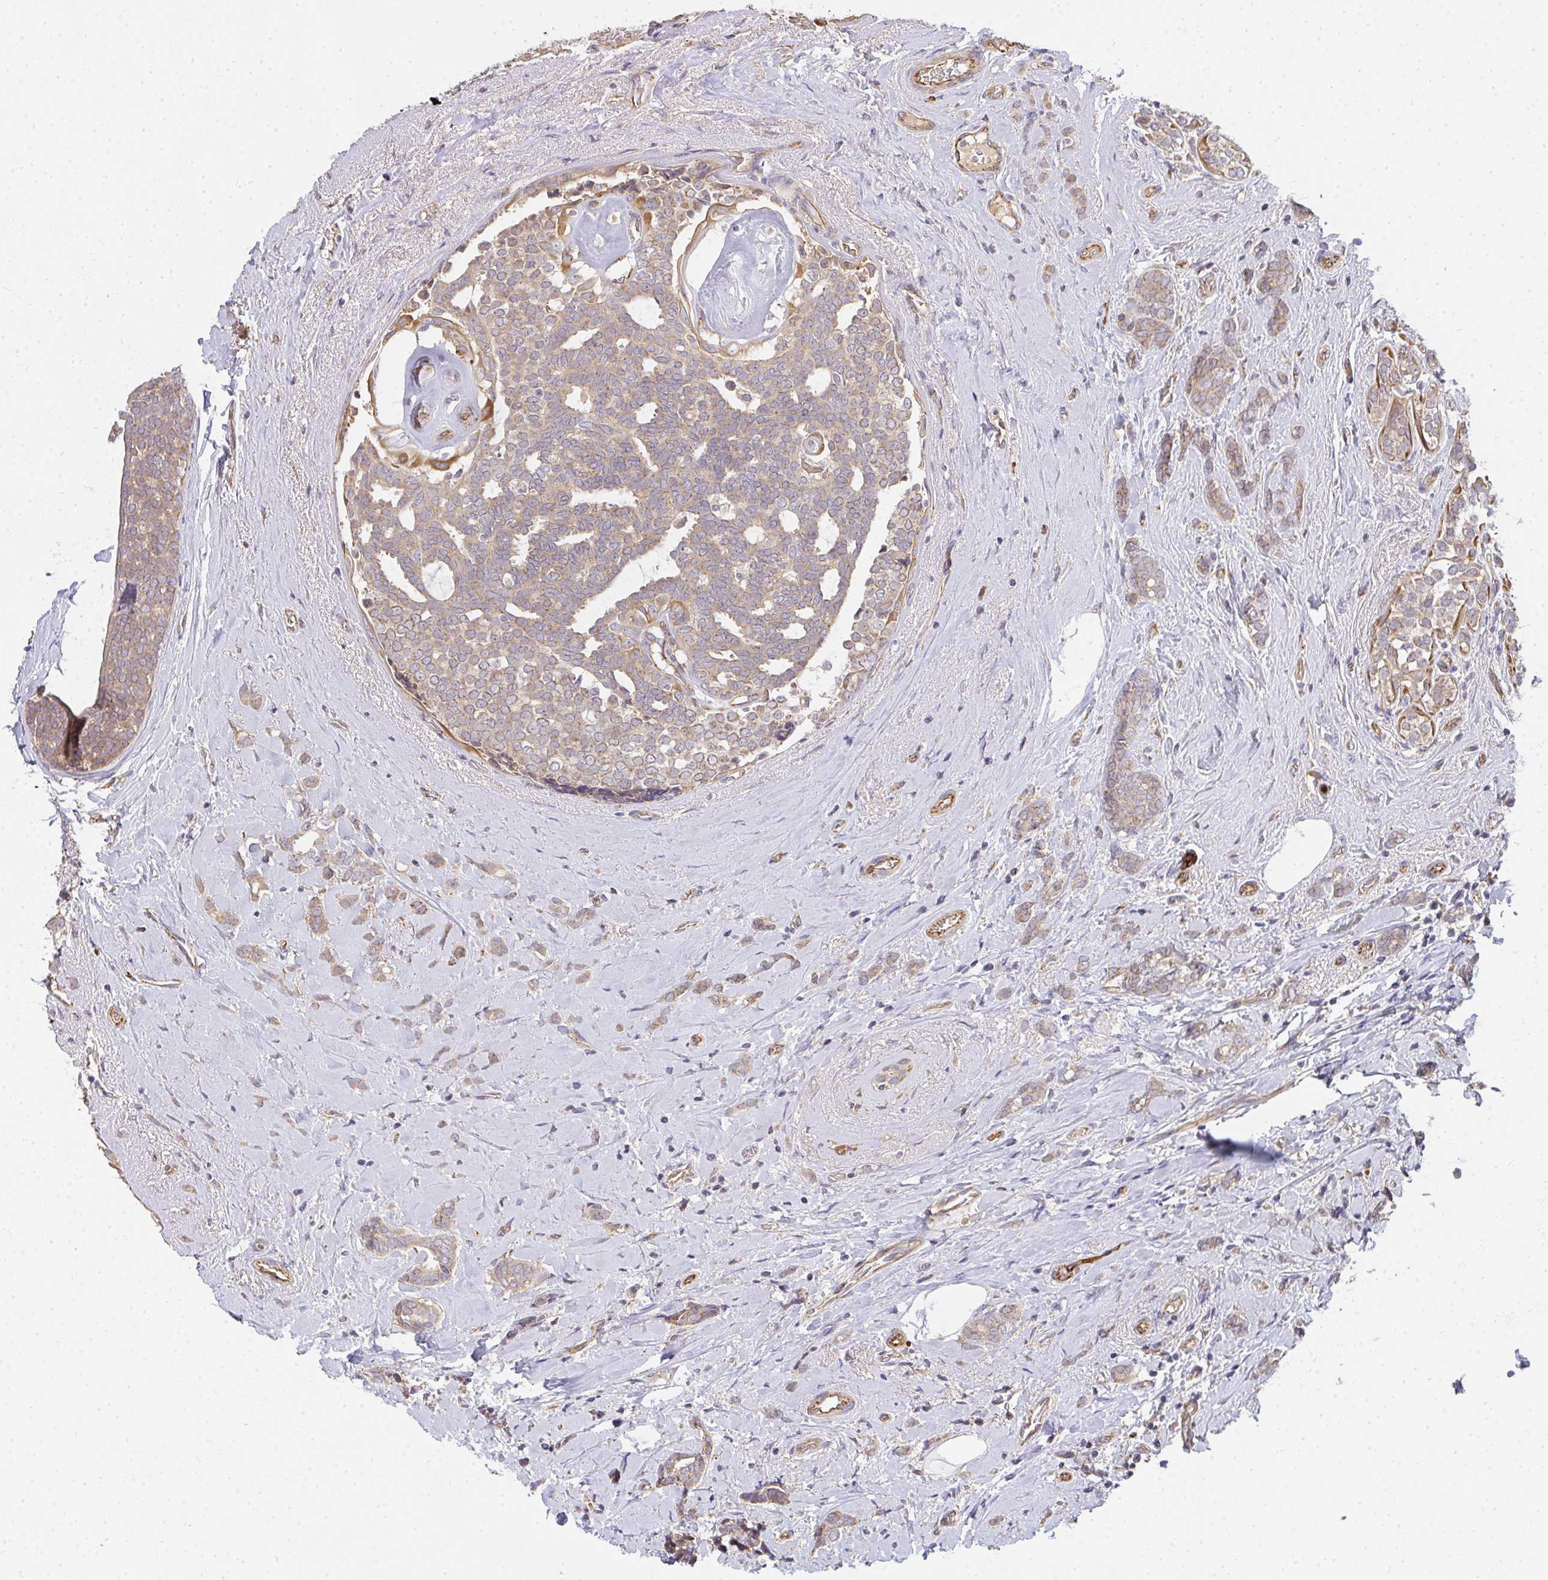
{"staining": {"intensity": "moderate", "quantity": ">75%", "location": "cytoplasmic/membranous"}, "tissue": "breast cancer", "cell_type": "Tumor cells", "image_type": "cancer", "snomed": [{"axis": "morphology", "description": "Intraductal carcinoma, in situ"}, {"axis": "morphology", "description": "Duct carcinoma"}, {"axis": "morphology", "description": "Lobular carcinoma, in situ"}, {"axis": "topography", "description": "Breast"}], "caption": "The histopathology image reveals staining of breast cancer, revealing moderate cytoplasmic/membranous protein expression (brown color) within tumor cells.", "gene": "B4GALT6", "patient": {"sex": "female", "age": 44}}